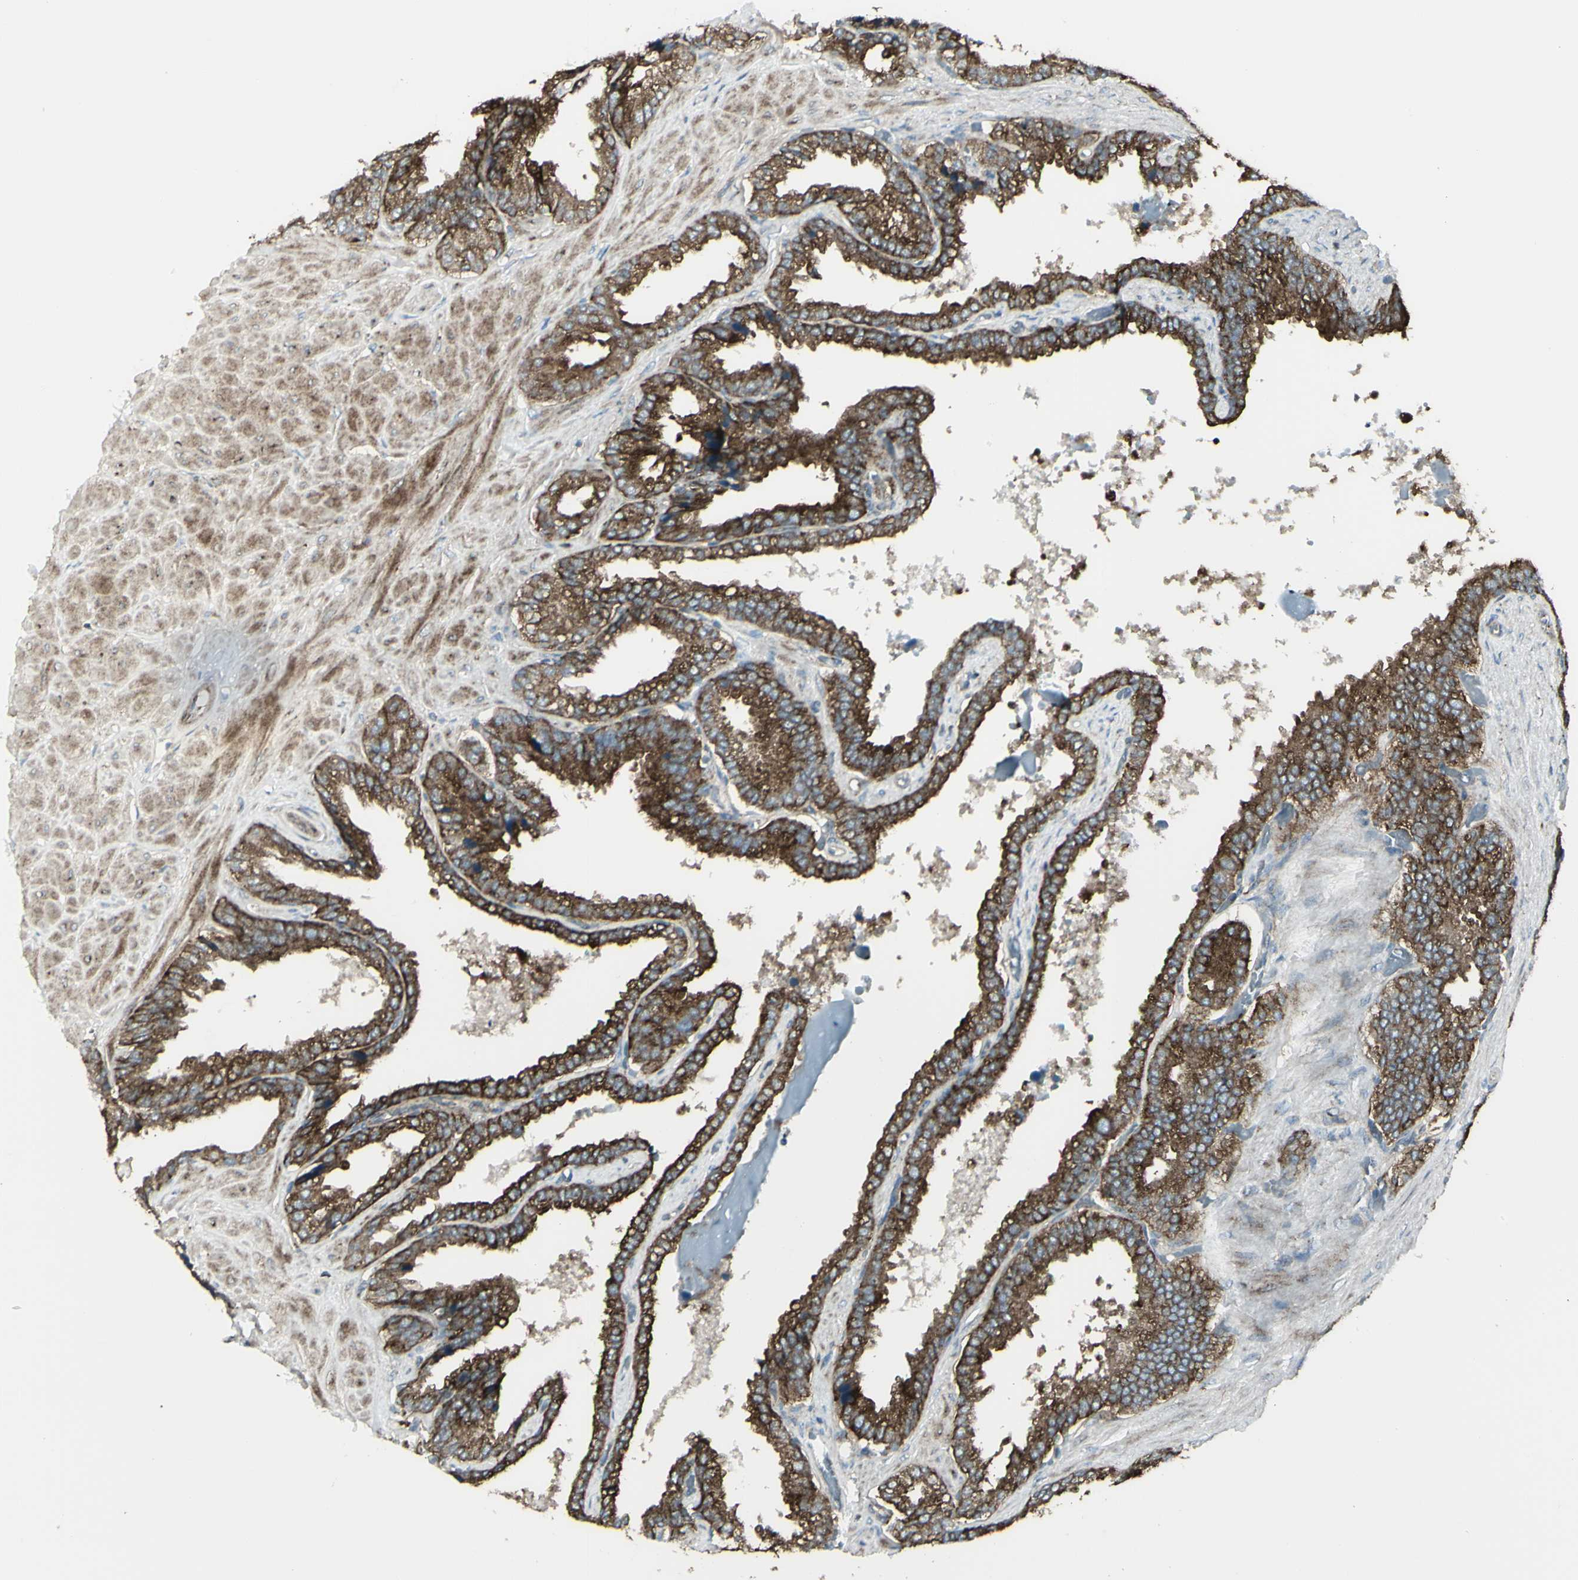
{"staining": {"intensity": "strong", "quantity": ">75%", "location": "cytoplasmic/membranous"}, "tissue": "seminal vesicle", "cell_type": "Glandular cells", "image_type": "normal", "snomed": [{"axis": "morphology", "description": "Normal tissue, NOS"}, {"axis": "topography", "description": "Seminal veicle"}], "caption": "An image of human seminal vesicle stained for a protein demonstrates strong cytoplasmic/membranous brown staining in glandular cells.", "gene": "NAPA", "patient": {"sex": "male", "age": 46}}